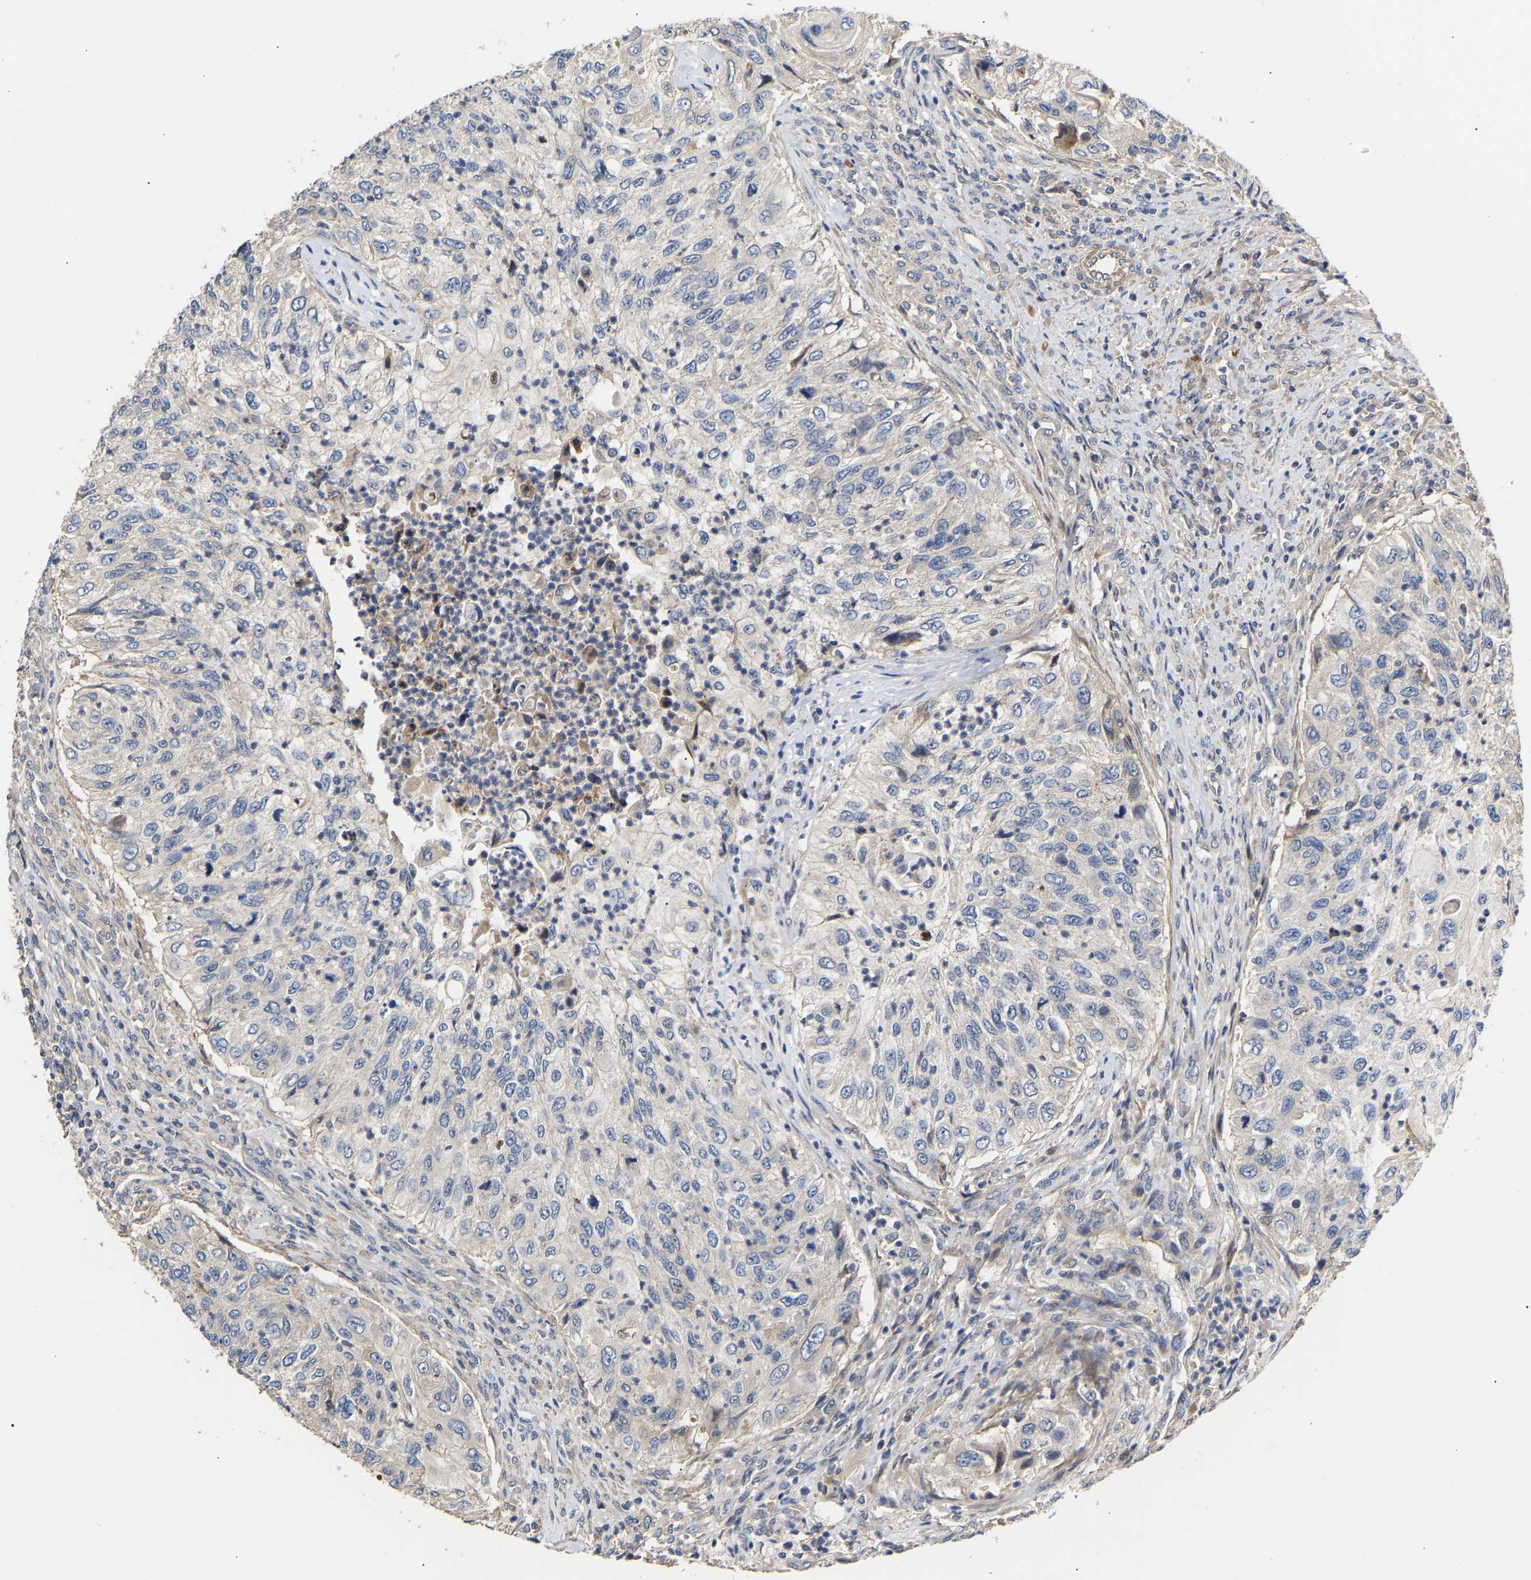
{"staining": {"intensity": "negative", "quantity": "none", "location": "none"}, "tissue": "urothelial cancer", "cell_type": "Tumor cells", "image_type": "cancer", "snomed": [{"axis": "morphology", "description": "Urothelial carcinoma, High grade"}, {"axis": "topography", "description": "Urinary bladder"}], "caption": "DAB (3,3'-diaminobenzidine) immunohistochemical staining of urothelial cancer shows no significant positivity in tumor cells.", "gene": "KASH5", "patient": {"sex": "female", "age": 60}}